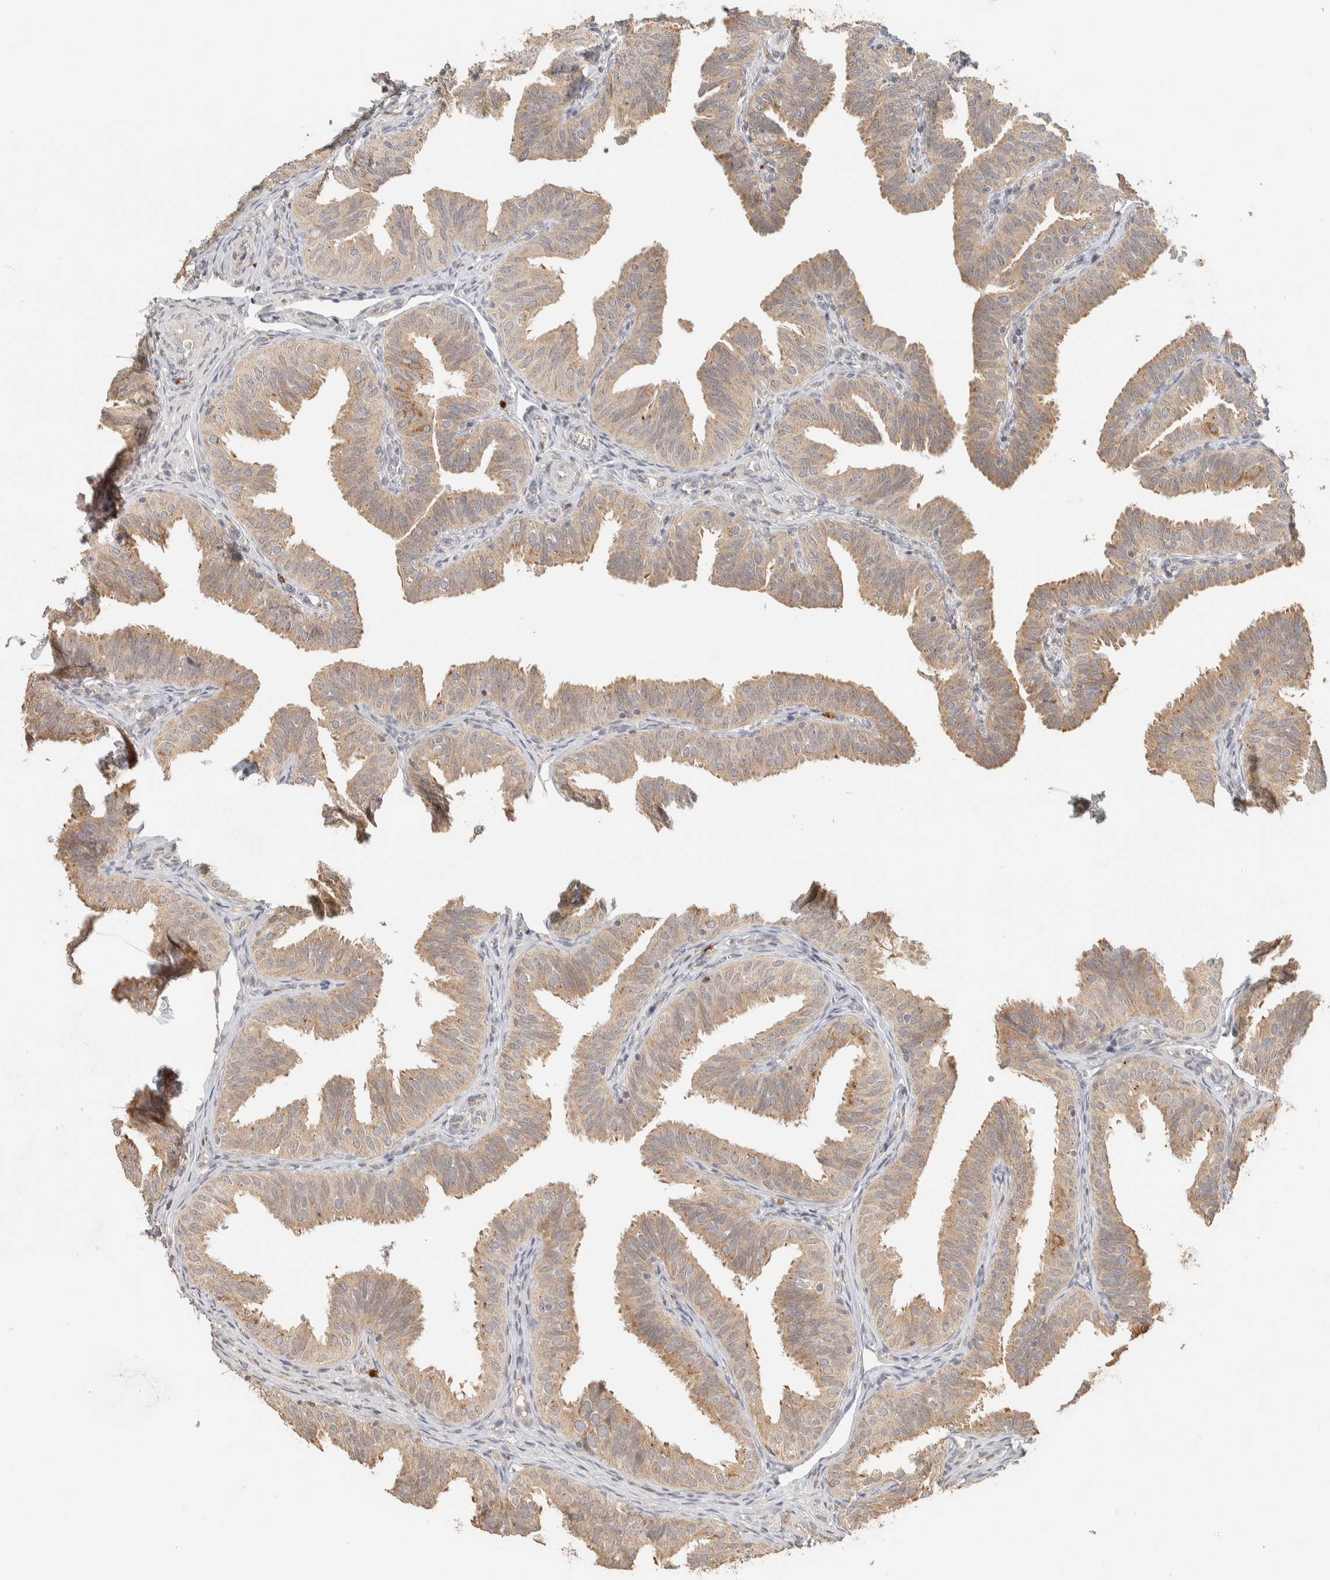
{"staining": {"intensity": "weak", "quantity": ">75%", "location": "cytoplasmic/membranous"}, "tissue": "fallopian tube", "cell_type": "Glandular cells", "image_type": "normal", "snomed": [{"axis": "morphology", "description": "Normal tissue, NOS"}, {"axis": "topography", "description": "Fallopian tube"}], "caption": "Weak cytoplasmic/membranous protein expression is seen in approximately >75% of glandular cells in fallopian tube.", "gene": "ITPA", "patient": {"sex": "female", "age": 35}}